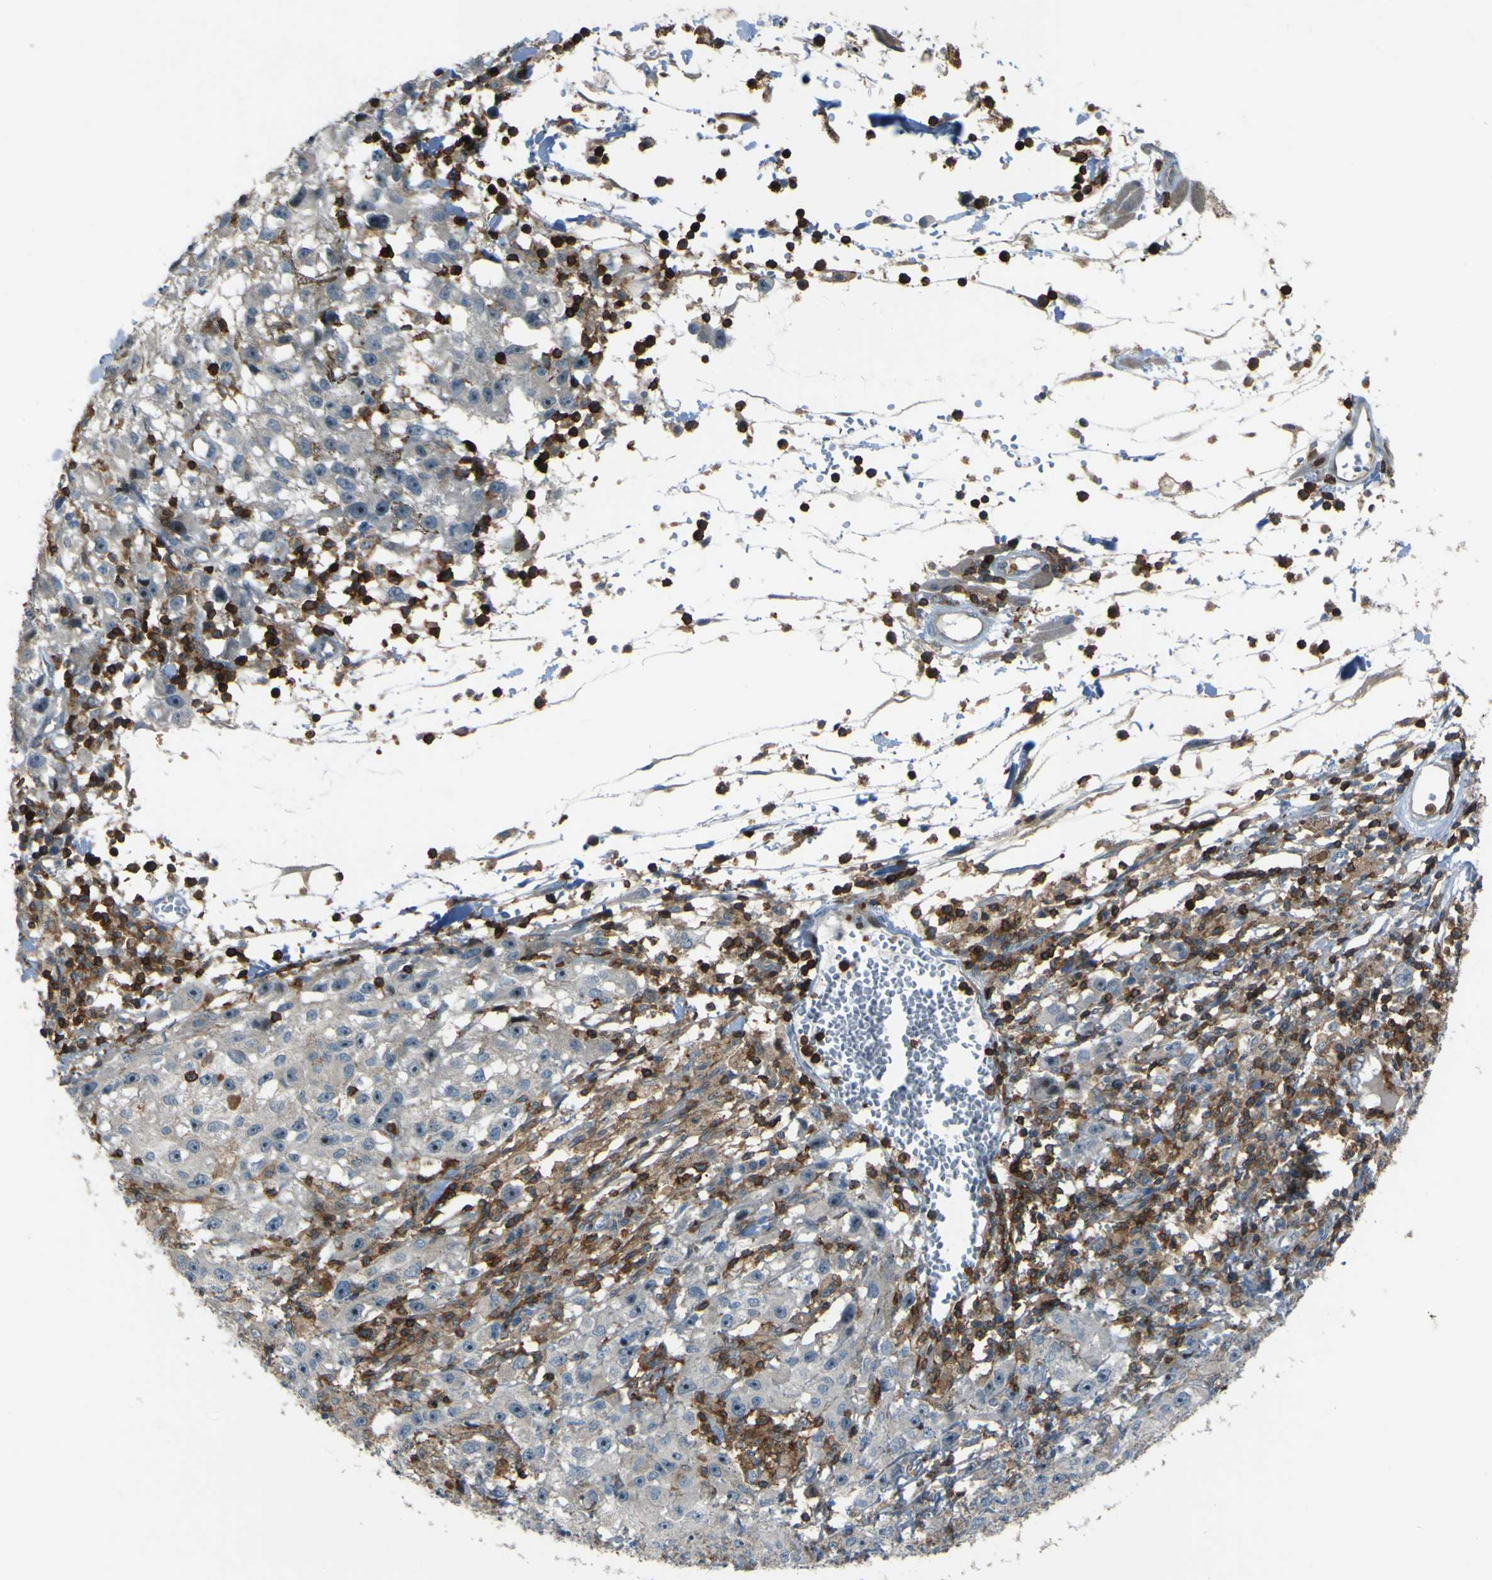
{"staining": {"intensity": "negative", "quantity": "none", "location": "none"}, "tissue": "melanoma", "cell_type": "Tumor cells", "image_type": "cancer", "snomed": [{"axis": "morphology", "description": "Malignant melanoma, NOS"}, {"axis": "topography", "description": "Skin"}], "caption": "This is an IHC photomicrograph of human melanoma. There is no staining in tumor cells.", "gene": "PCDHB5", "patient": {"sex": "female", "age": 104}}